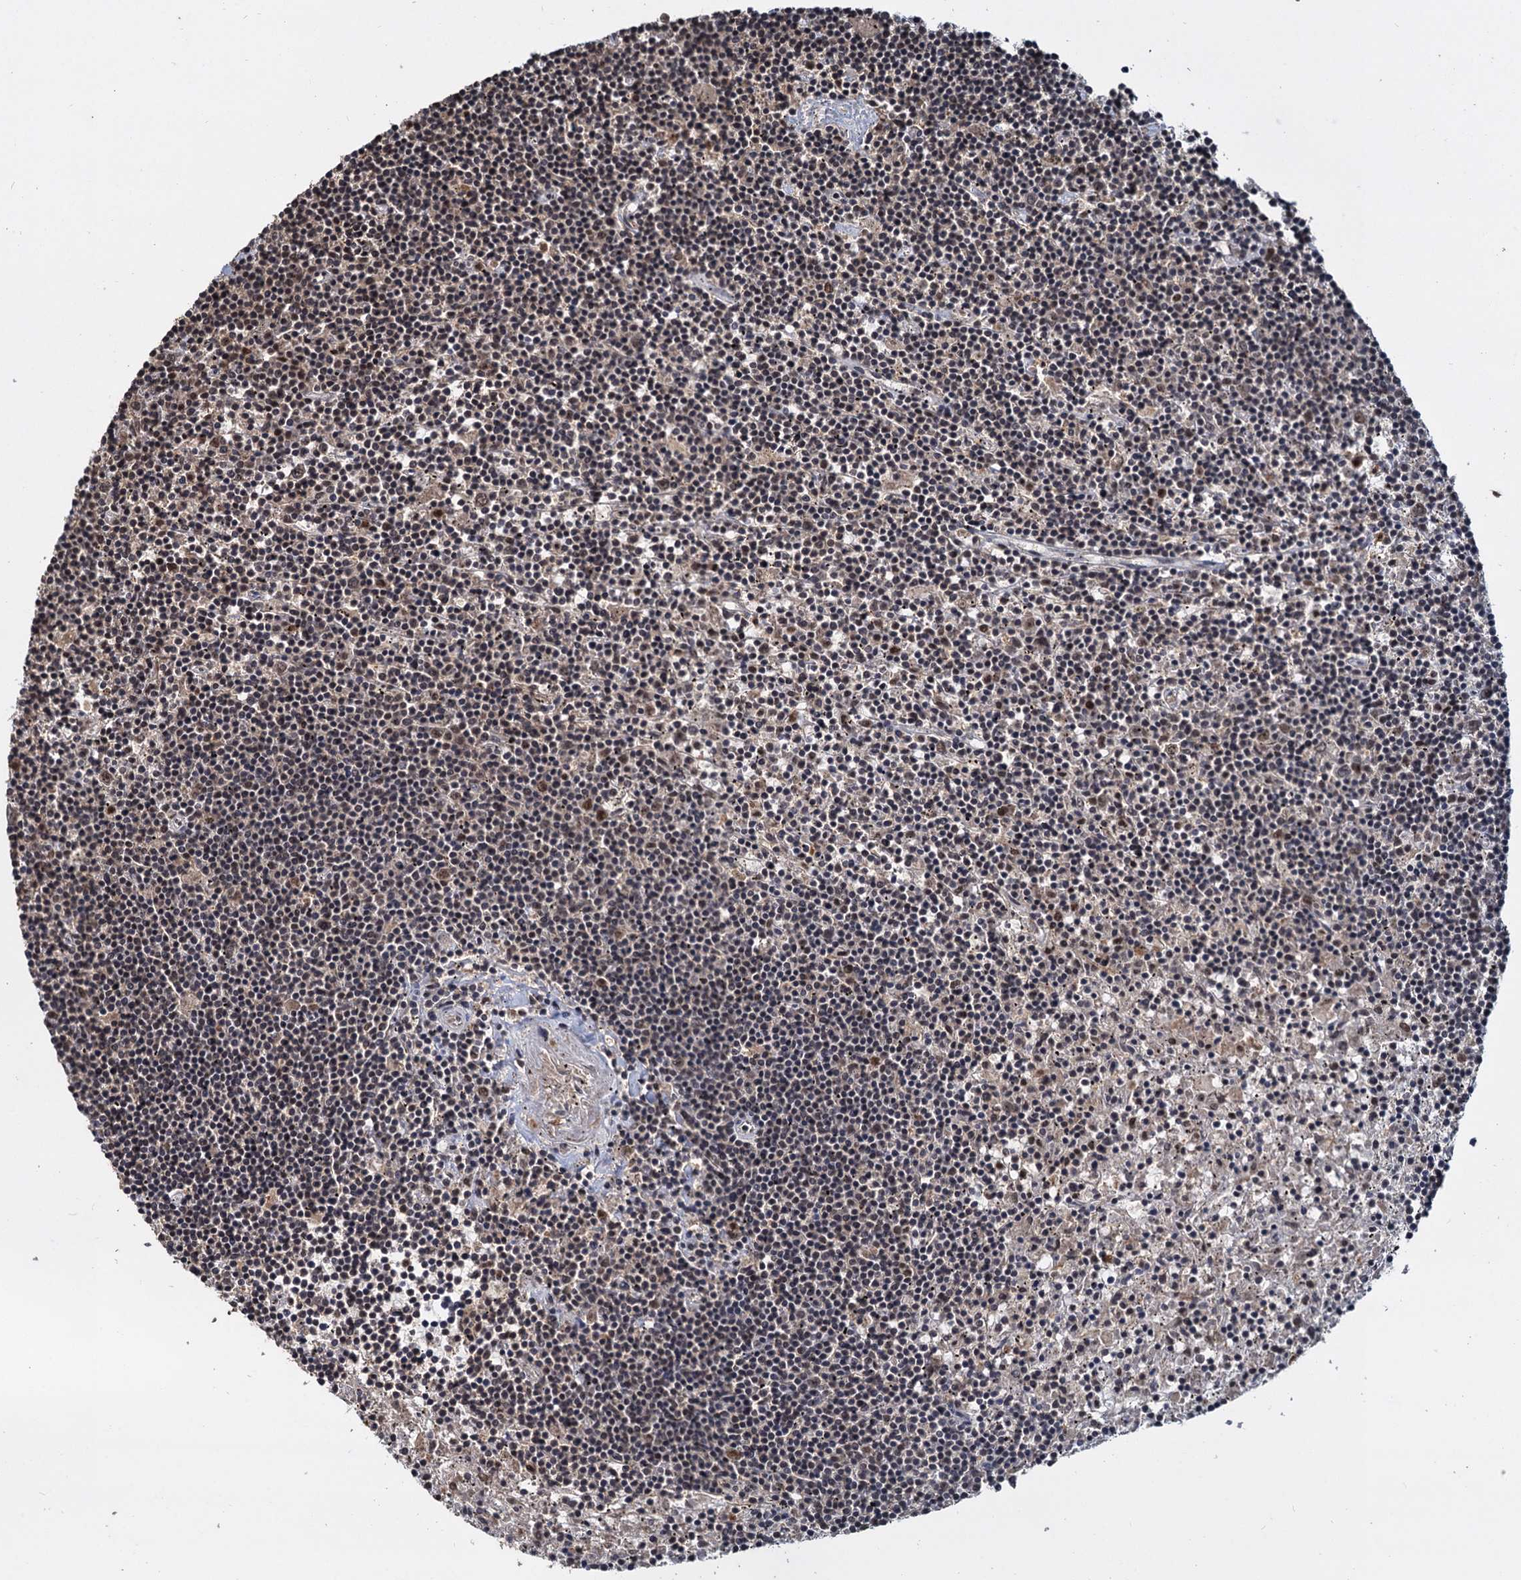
{"staining": {"intensity": "negative", "quantity": "none", "location": "none"}, "tissue": "lymphoma", "cell_type": "Tumor cells", "image_type": "cancer", "snomed": [{"axis": "morphology", "description": "Malignant lymphoma, non-Hodgkin's type, Low grade"}, {"axis": "topography", "description": "Spleen"}], "caption": "IHC of lymphoma reveals no positivity in tumor cells. (Brightfield microscopy of DAB immunohistochemistry (IHC) at high magnification).", "gene": "FAM216B", "patient": {"sex": "male", "age": 76}}